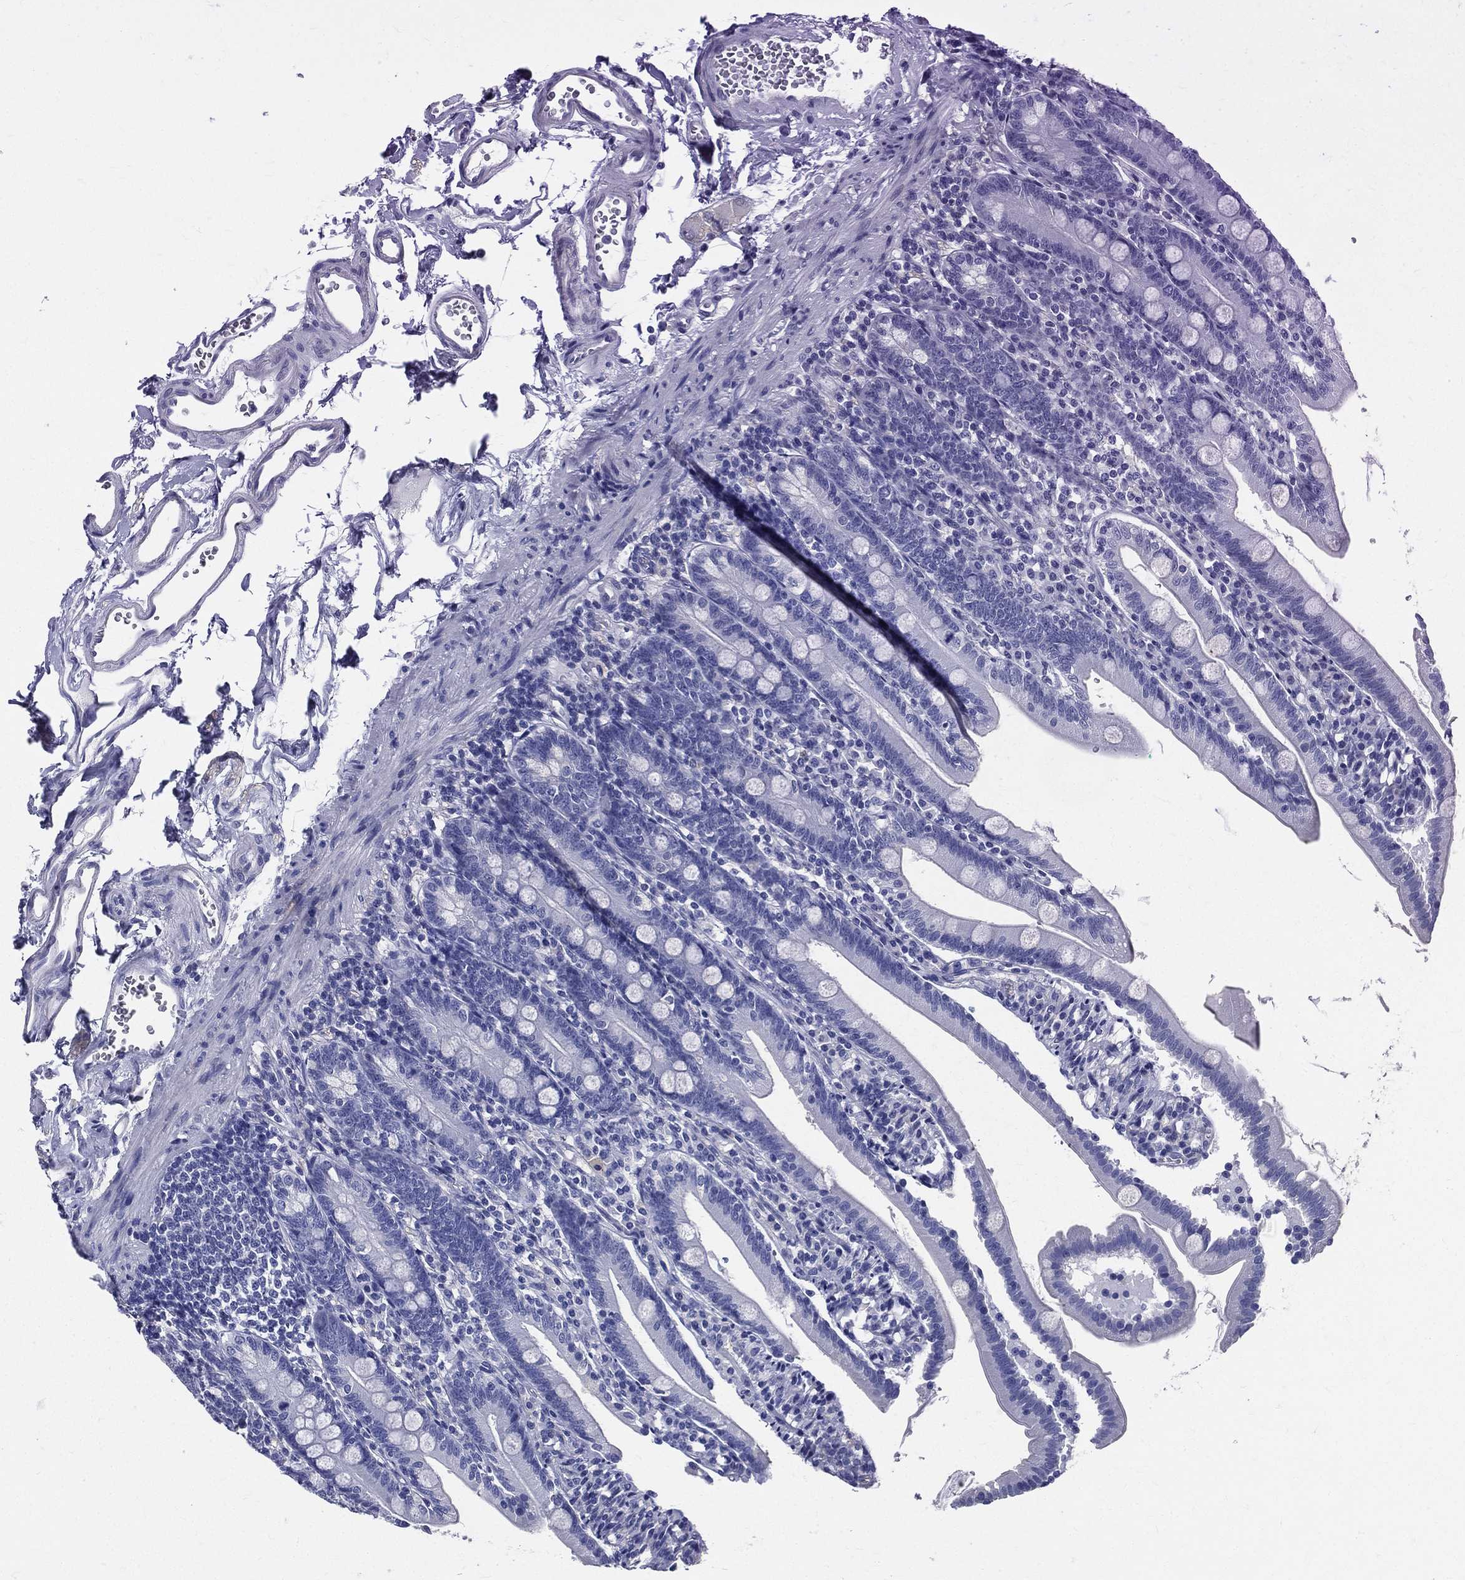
{"staining": {"intensity": "negative", "quantity": "none", "location": "none"}, "tissue": "duodenum", "cell_type": "Glandular cells", "image_type": "normal", "snomed": [{"axis": "morphology", "description": "Normal tissue, NOS"}, {"axis": "topography", "description": "Duodenum"}], "caption": "DAB immunohistochemical staining of benign duodenum demonstrates no significant positivity in glandular cells. (DAB (3,3'-diaminobenzidine) IHC, high magnification).", "gene": "DPYS", "patient": {"sex": "female", "age": 67}}